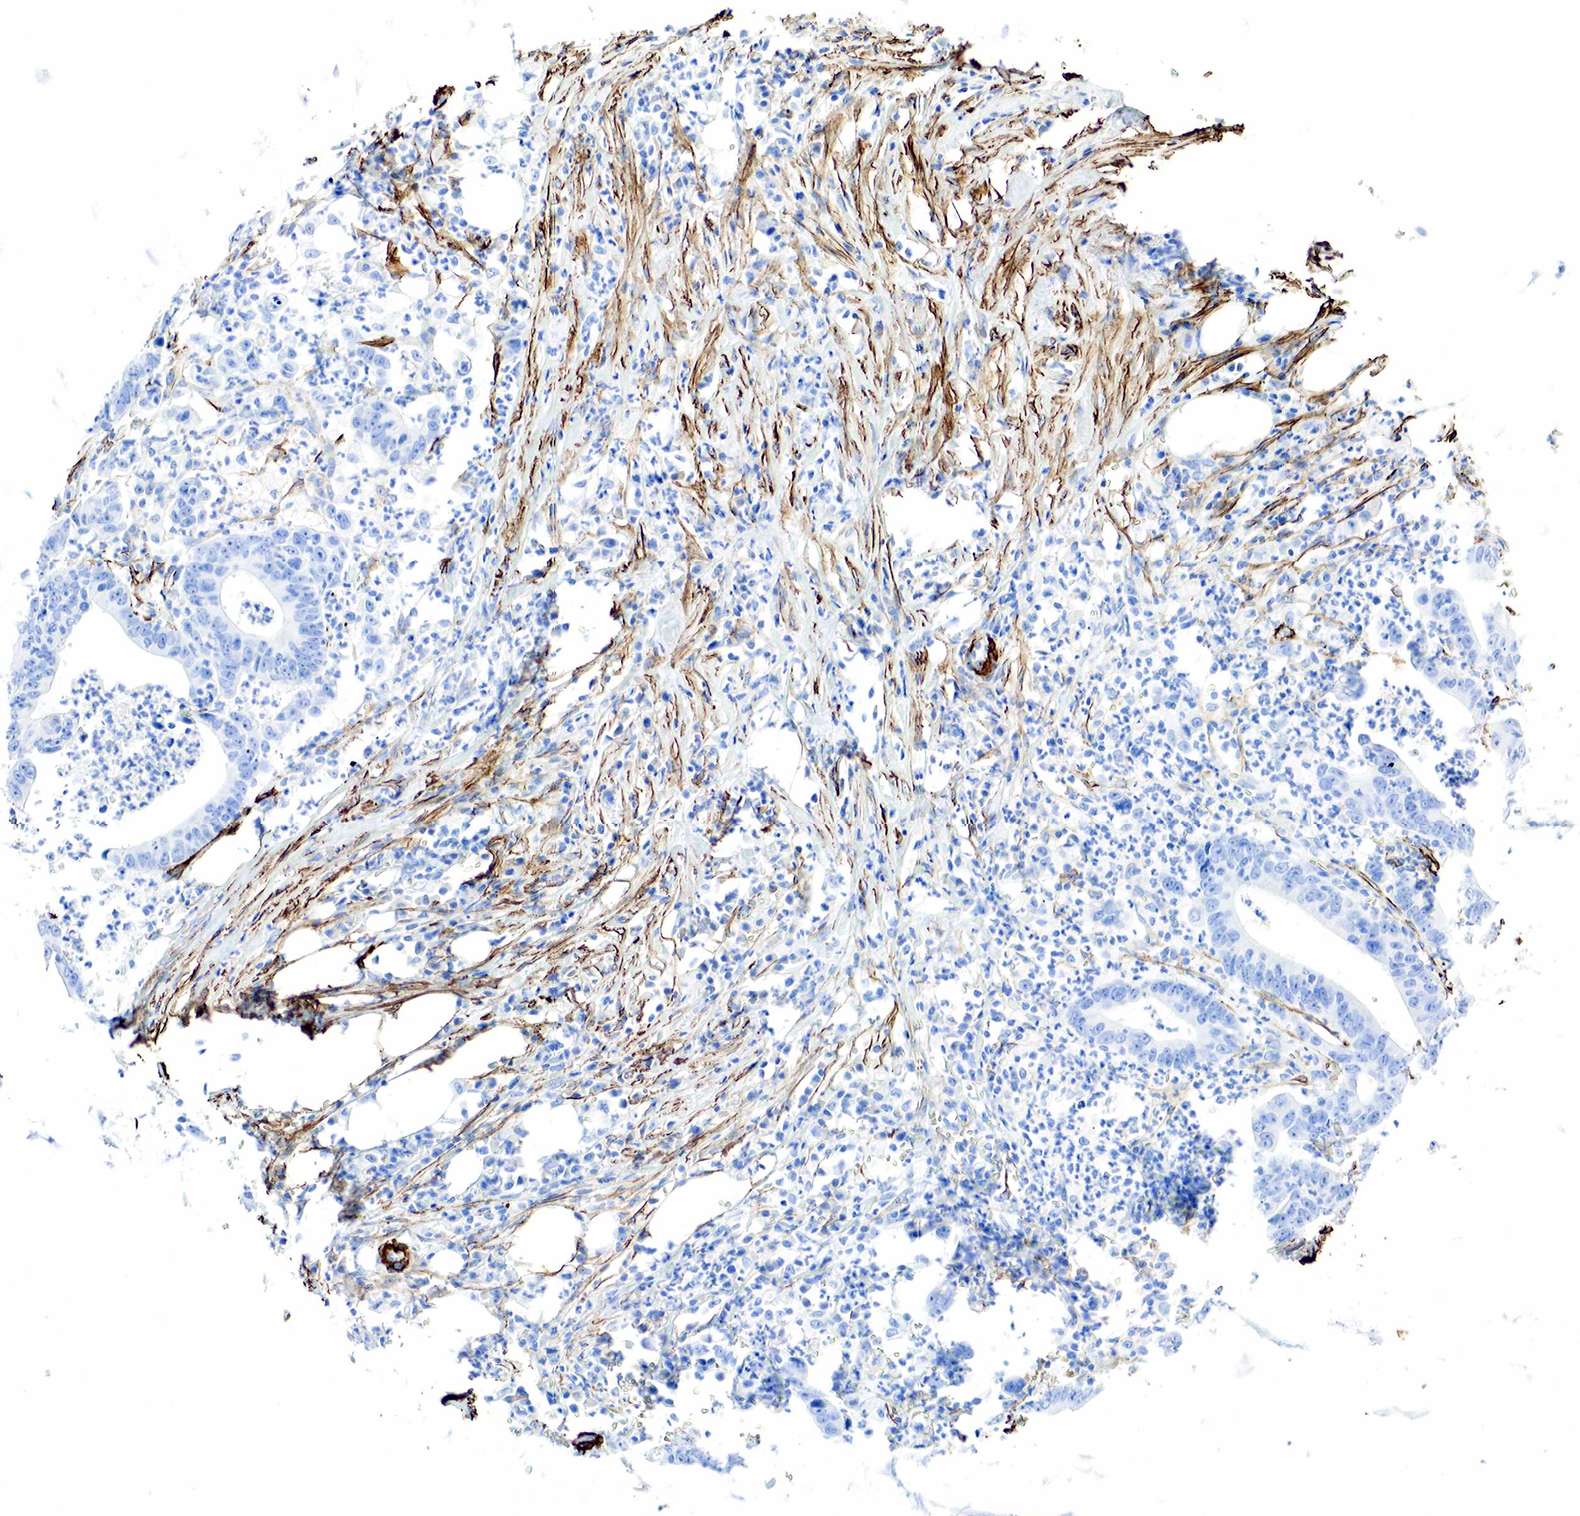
{"staining": {"intensity": "negative", "quantity": "none", "location": "none"}, "tissue": "colorectal cancer", "cell_type": "Tumor cells", "image_type": "cancer", "snomed": [{"axis": "morphology", "description": "Adenocarcinoma, NOS"}, {"axis": "topography", "description": "Colon"}], "caption": "Micrograph shows no significant protein positivity in tumor cells of colorectal cancer (adenocarcinoma).", "gene": "ACTA1", "patient": {"sex": "female", "age": 76}}